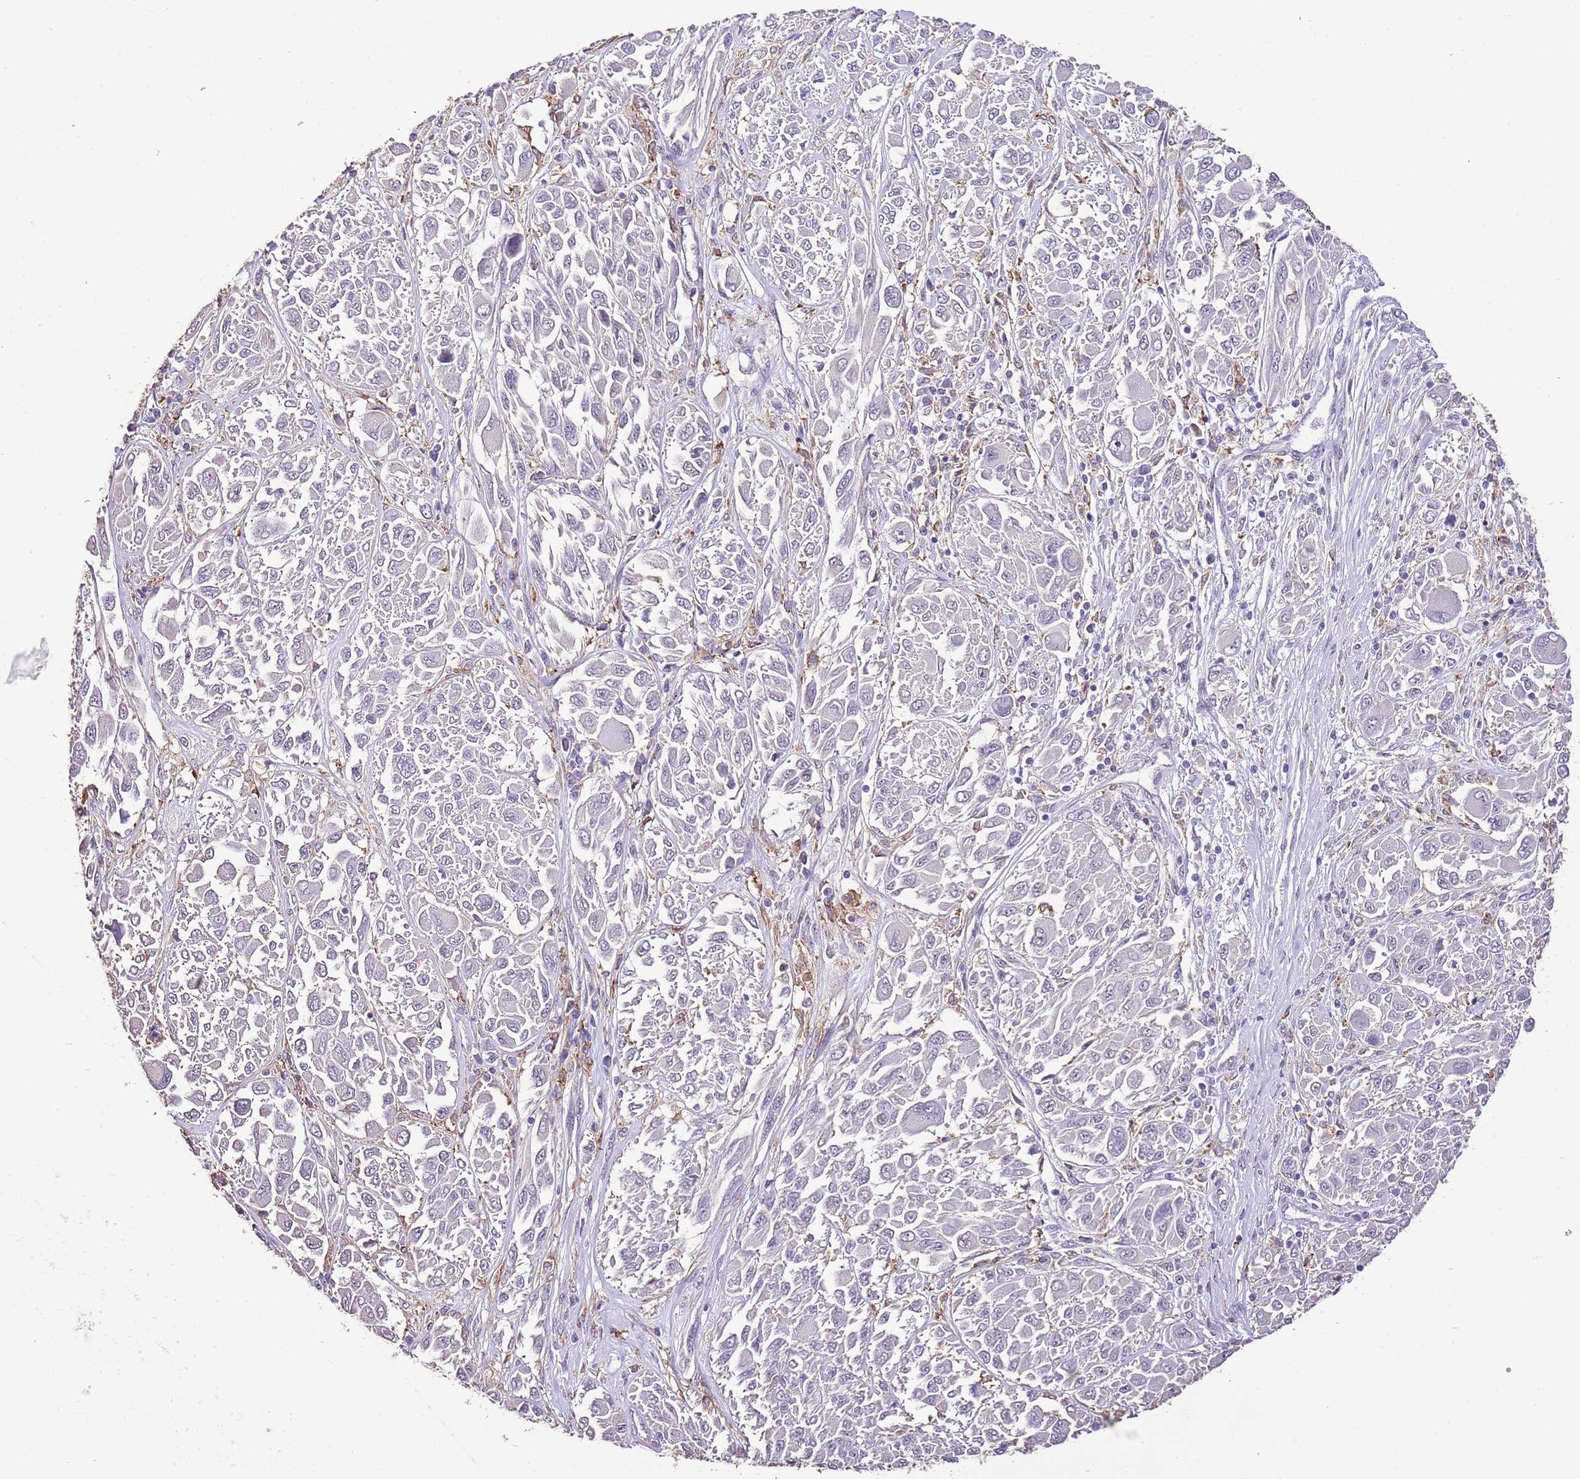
{"staining": {"intensity": "negative", "quantity": "none", "location": "none"}, "tissue": "melanoma", "cell_type": "Tumor cells", "image_type": "cancer", "snomed": [{"axis": "morphology", "description": "Malignant melanoma, NOS"}, {"axis": "topography", "description": "Skin"}], "caption": "The histopathology image exhibits no staining of tumor cells in melanoma.", "gene": "IZUMO4", "patient": {"sex": "female", "age": 91}}